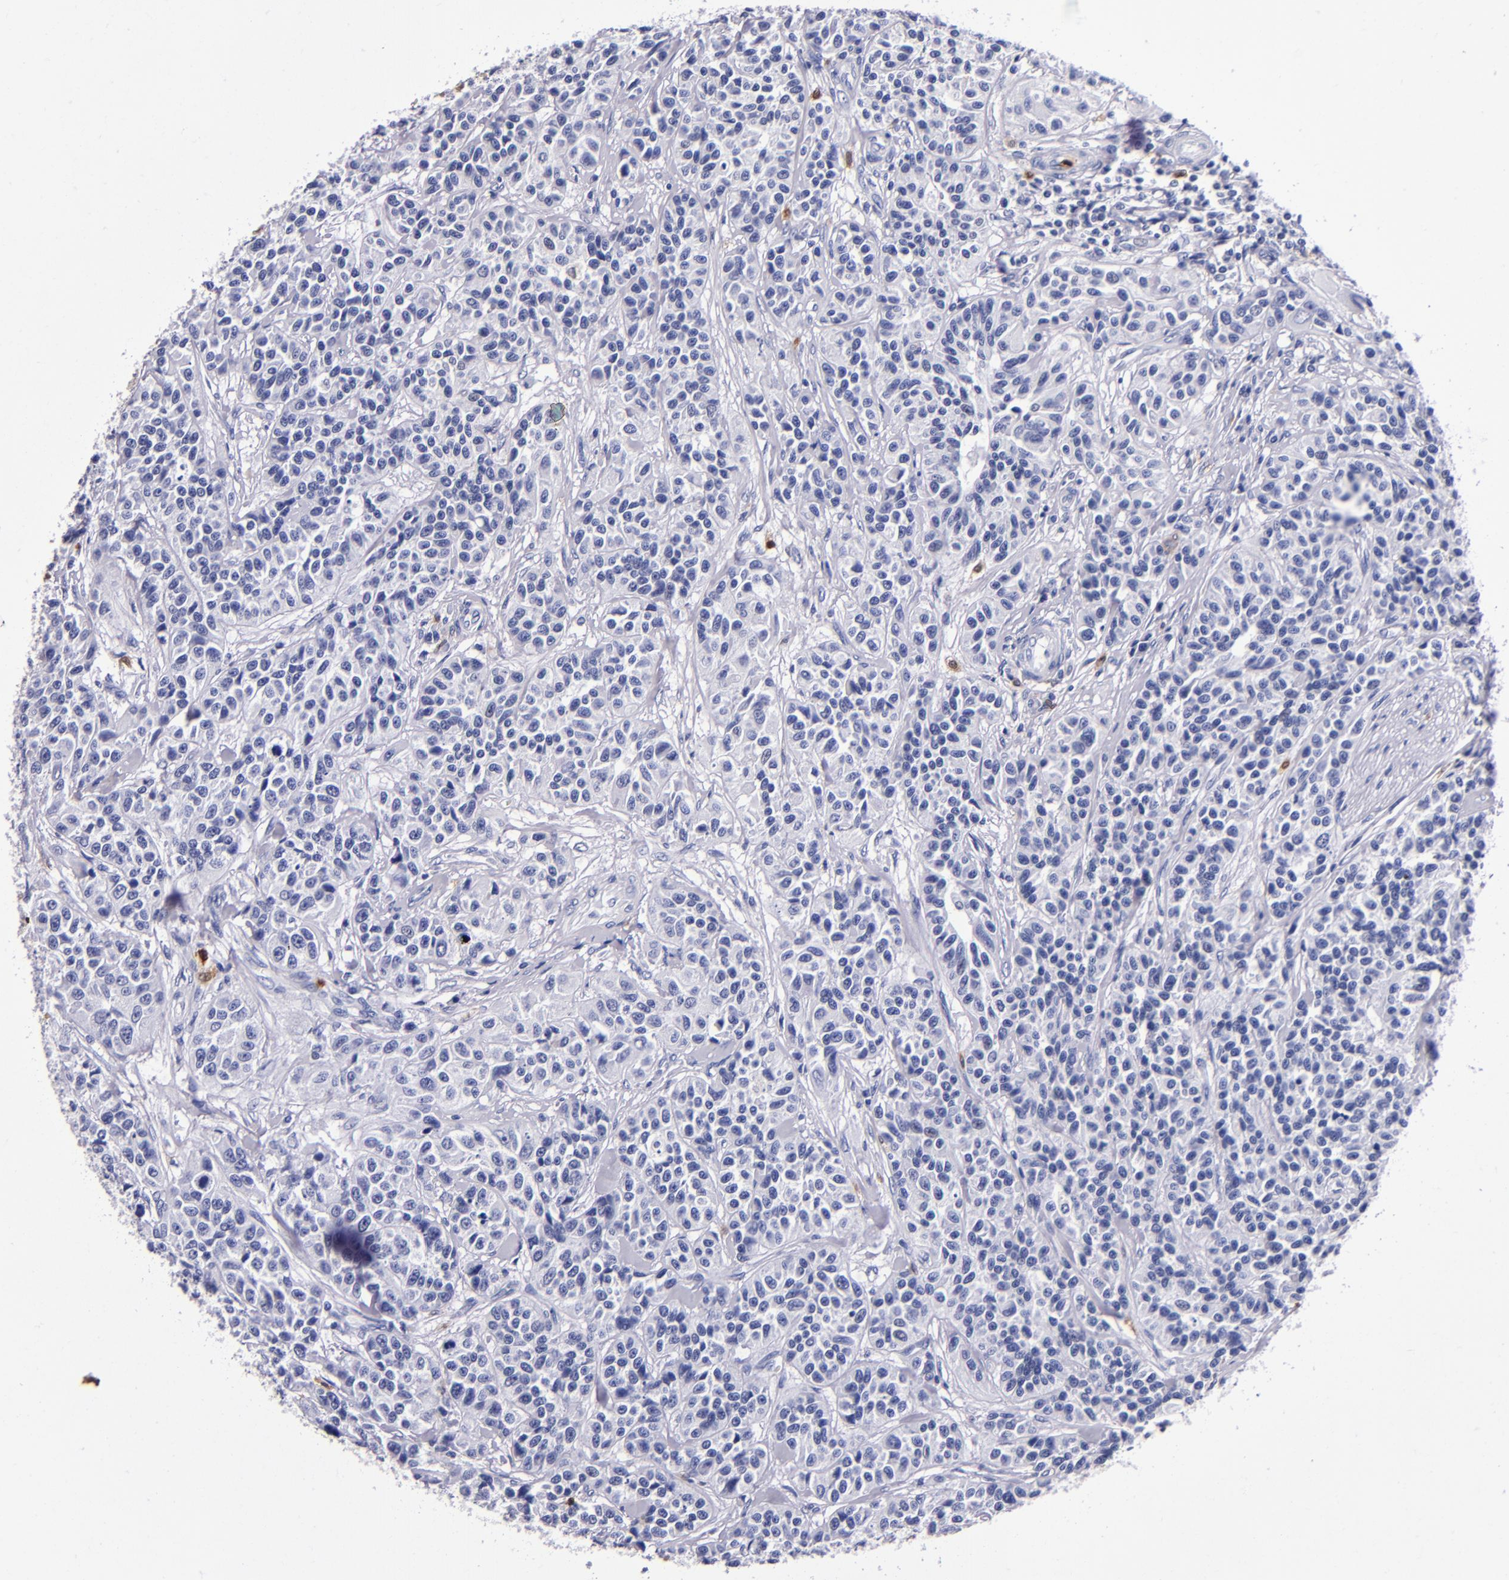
{"staining": {"intensity": "negative", "quantity": "none", "location": "none"}, "tissue": "urothelial cancer", "cell_type": "Tumor cells", "image_type": "cancer", "snomed": [{"axis": "morphology", "description": "Urothelial carcinoma, High grade"}, {"axis": "topography", "description": "Urinary bladder"}], "caption": "Tumor cells show no significant protein staining in urothelial carcinoma (high-grade).", "gene": "S100A8", "patient": {"sex": "female", "age": 81}}